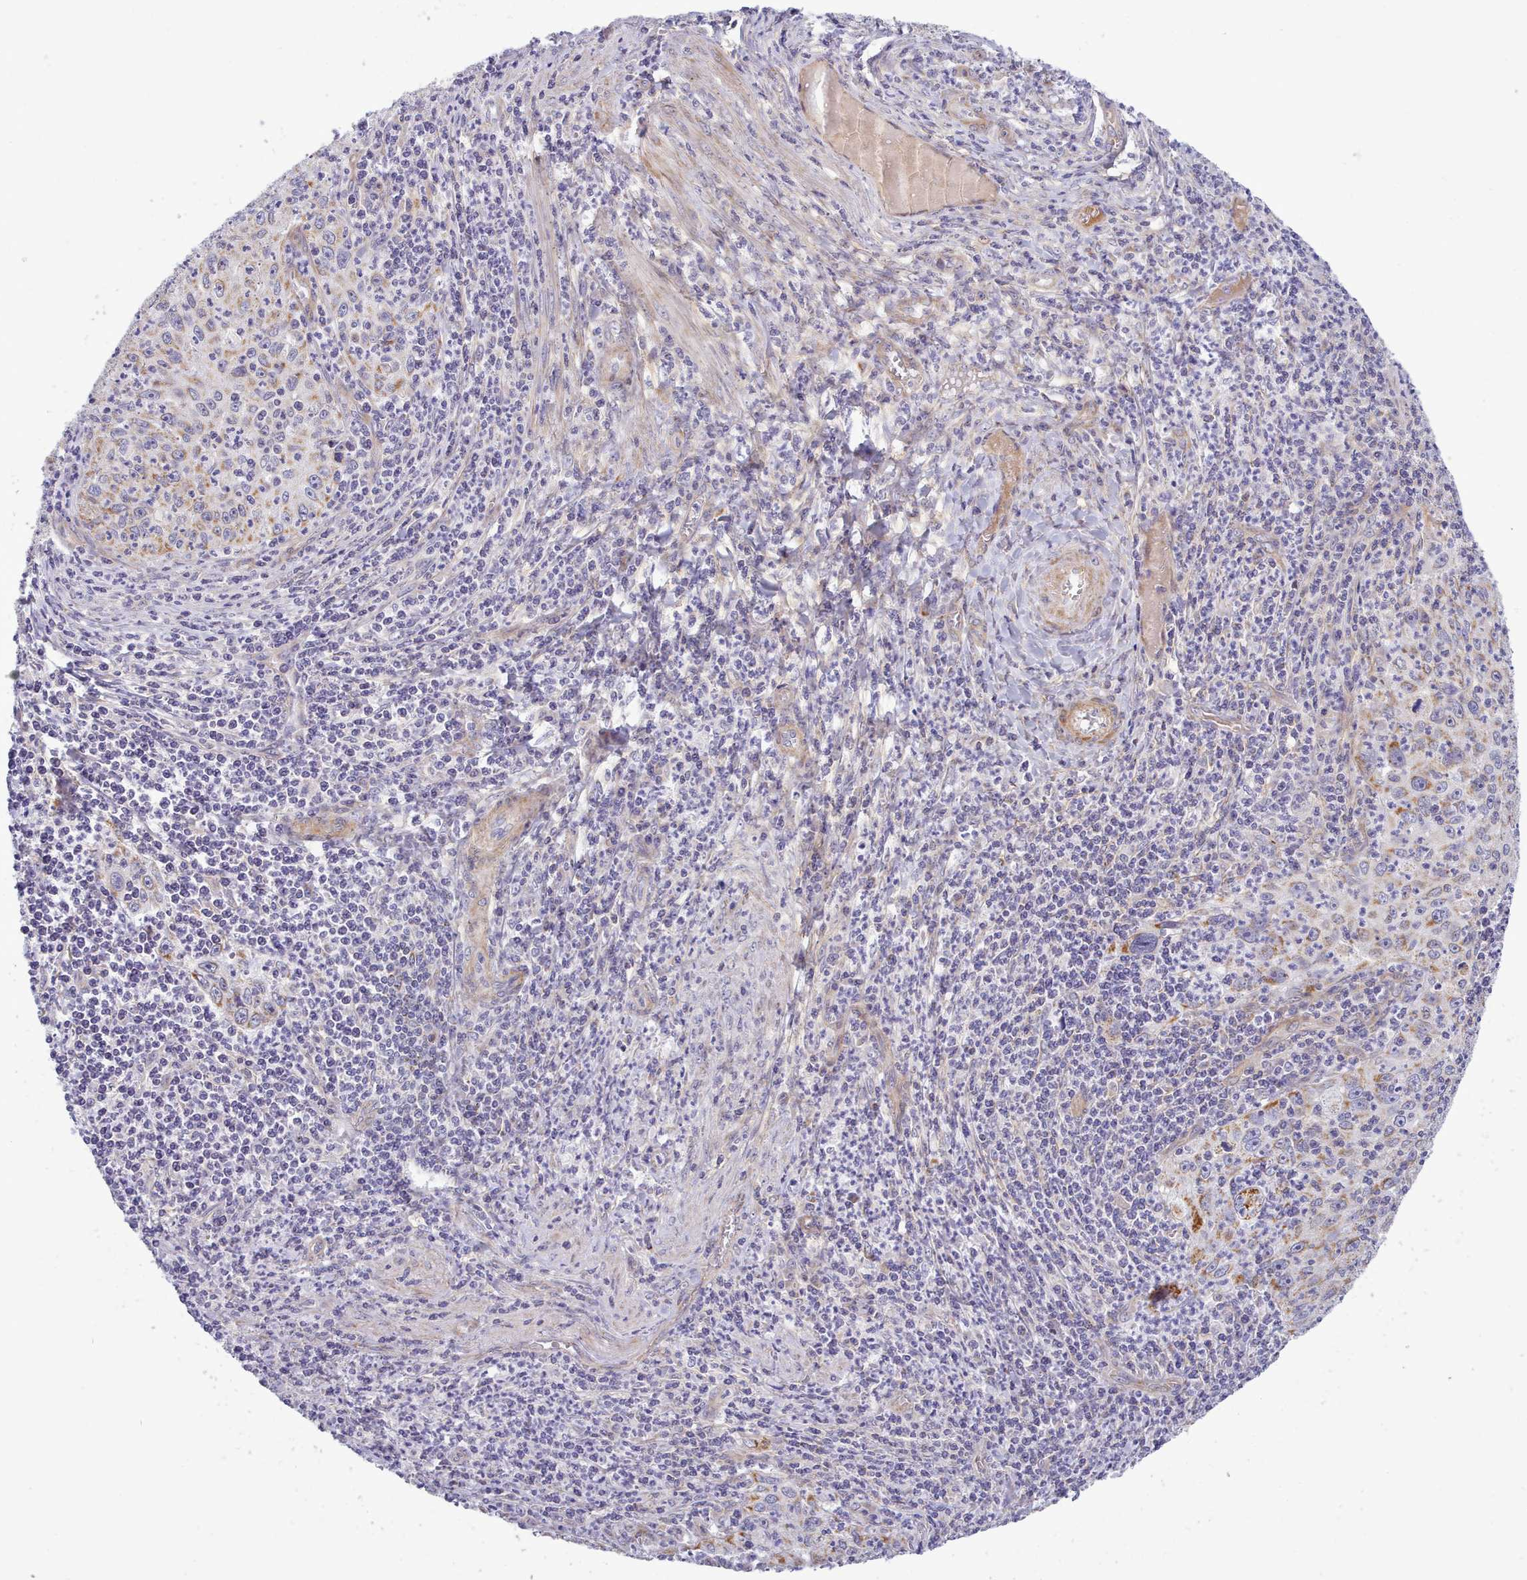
{"staining": {"intensity": "moderate", "quantity": ">75%", "location": "cytoplasmic/membranous"}, "tissue": "cervical cancer", "cell_type": "Tumor cells", "image_type": "cancer", "snomed": [{"axis": "morphology", "description": "Squamous cell carcinoma, NOS"}, {"axis": "topography", "description": "Cervix"}], "caption": "Immunohistochemistry (IHC) (DAB (3,3'-diaminobenzidine)) staining of cervical cancer (squamous cell carcinoma) demonstrates moderate cytoplasmic/membranous protein positivity in approximately >75% of tumor cells. Nuclei are stained in blue.", "gene": "MRPL21", "patient": {"sex": "female", "age": 30}}